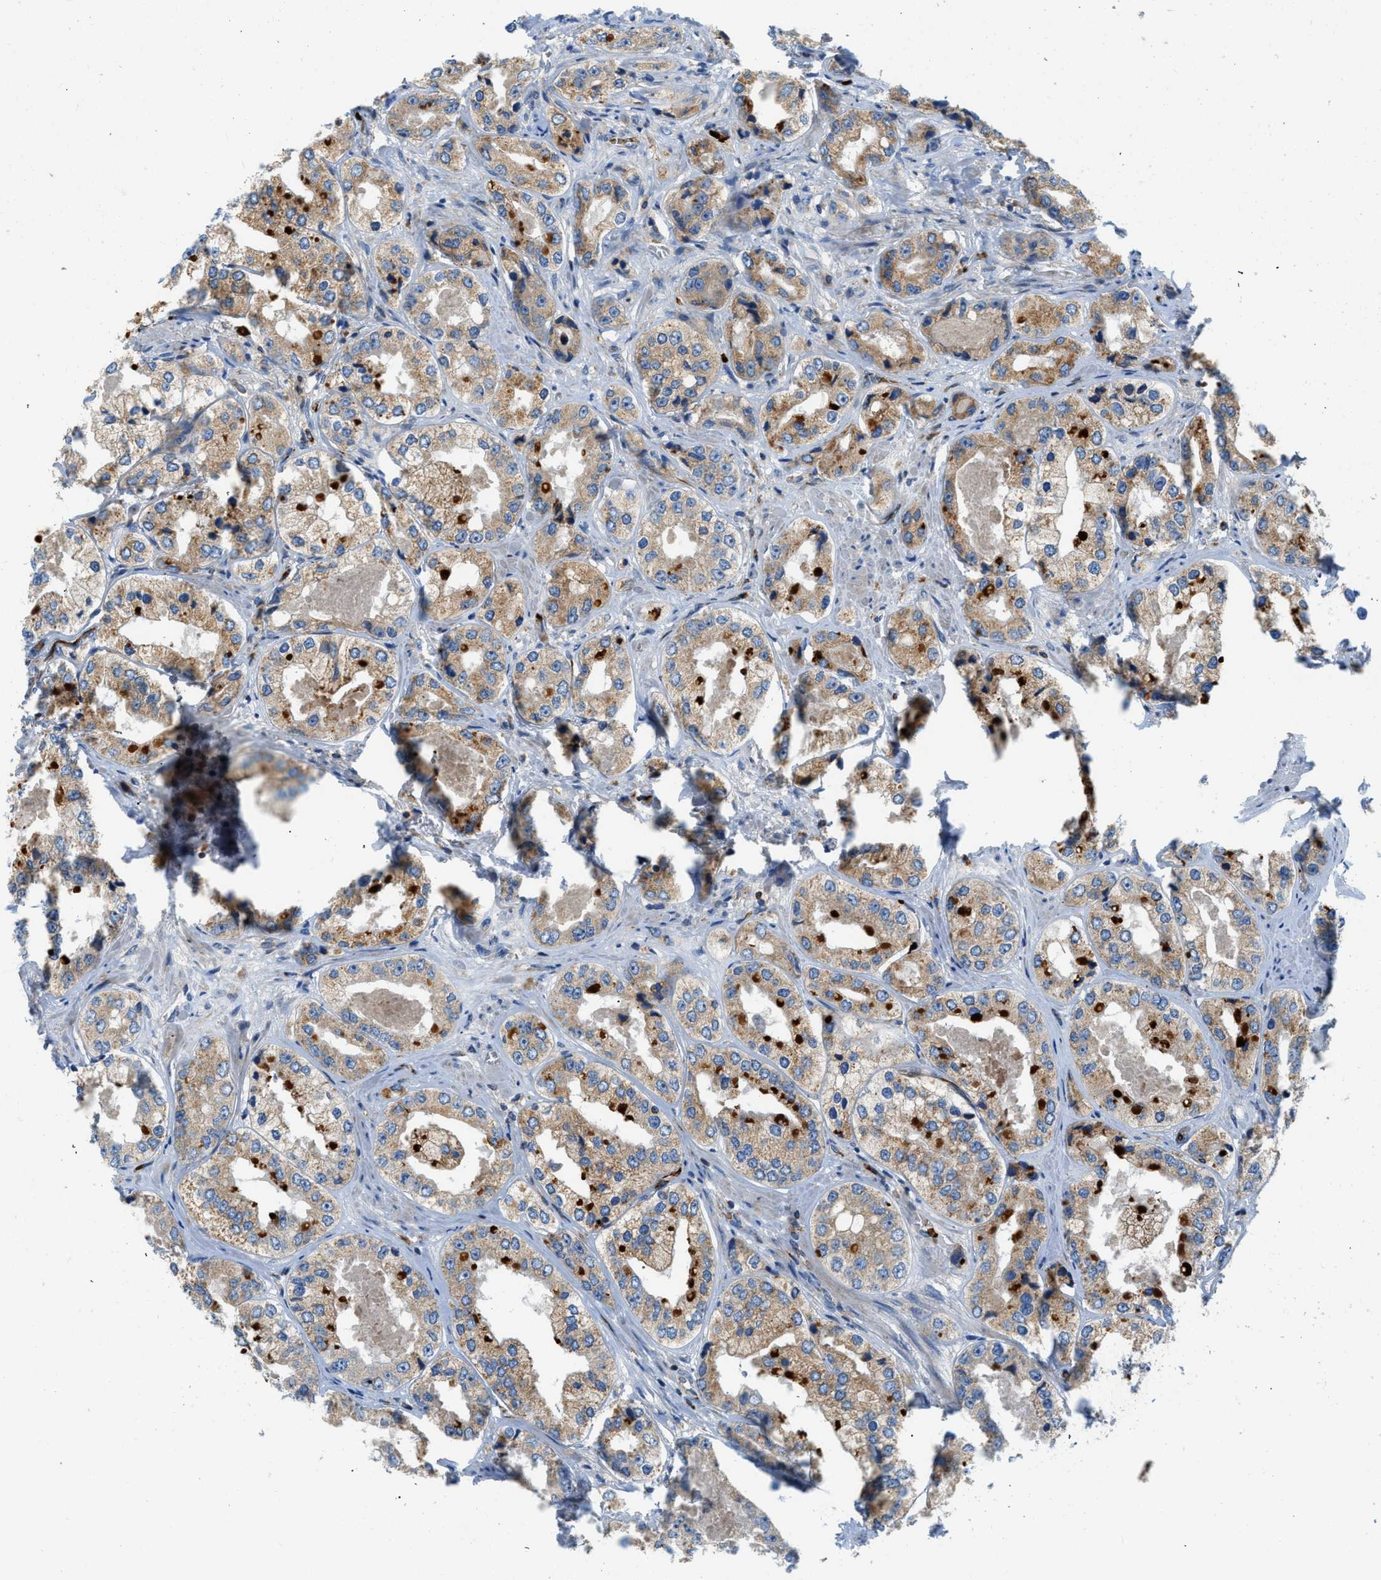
{"staining": {"intensity": "moderate", "quantity": "25%-75%", "location": "cytoplasmic/membranous"}, "tissue": "prostate cancer", "cell_type": "Tumor cells", "image_type": "cancer", "snomed": [{"axis": "morphology", "description": "Adenocarcinoma, High grade"}, {"axis": "topography", "description": "Prostate"}], "caption": "Immunohistochemical staining of human high-grade adenocarcinoma (prostate) displays medium levels of moderate cytoplasmic/membranous protein expression in about 25%-75% of tumor cells.", "gene": "ZNF831", "patient": {"sex": "male", "age": 61}}